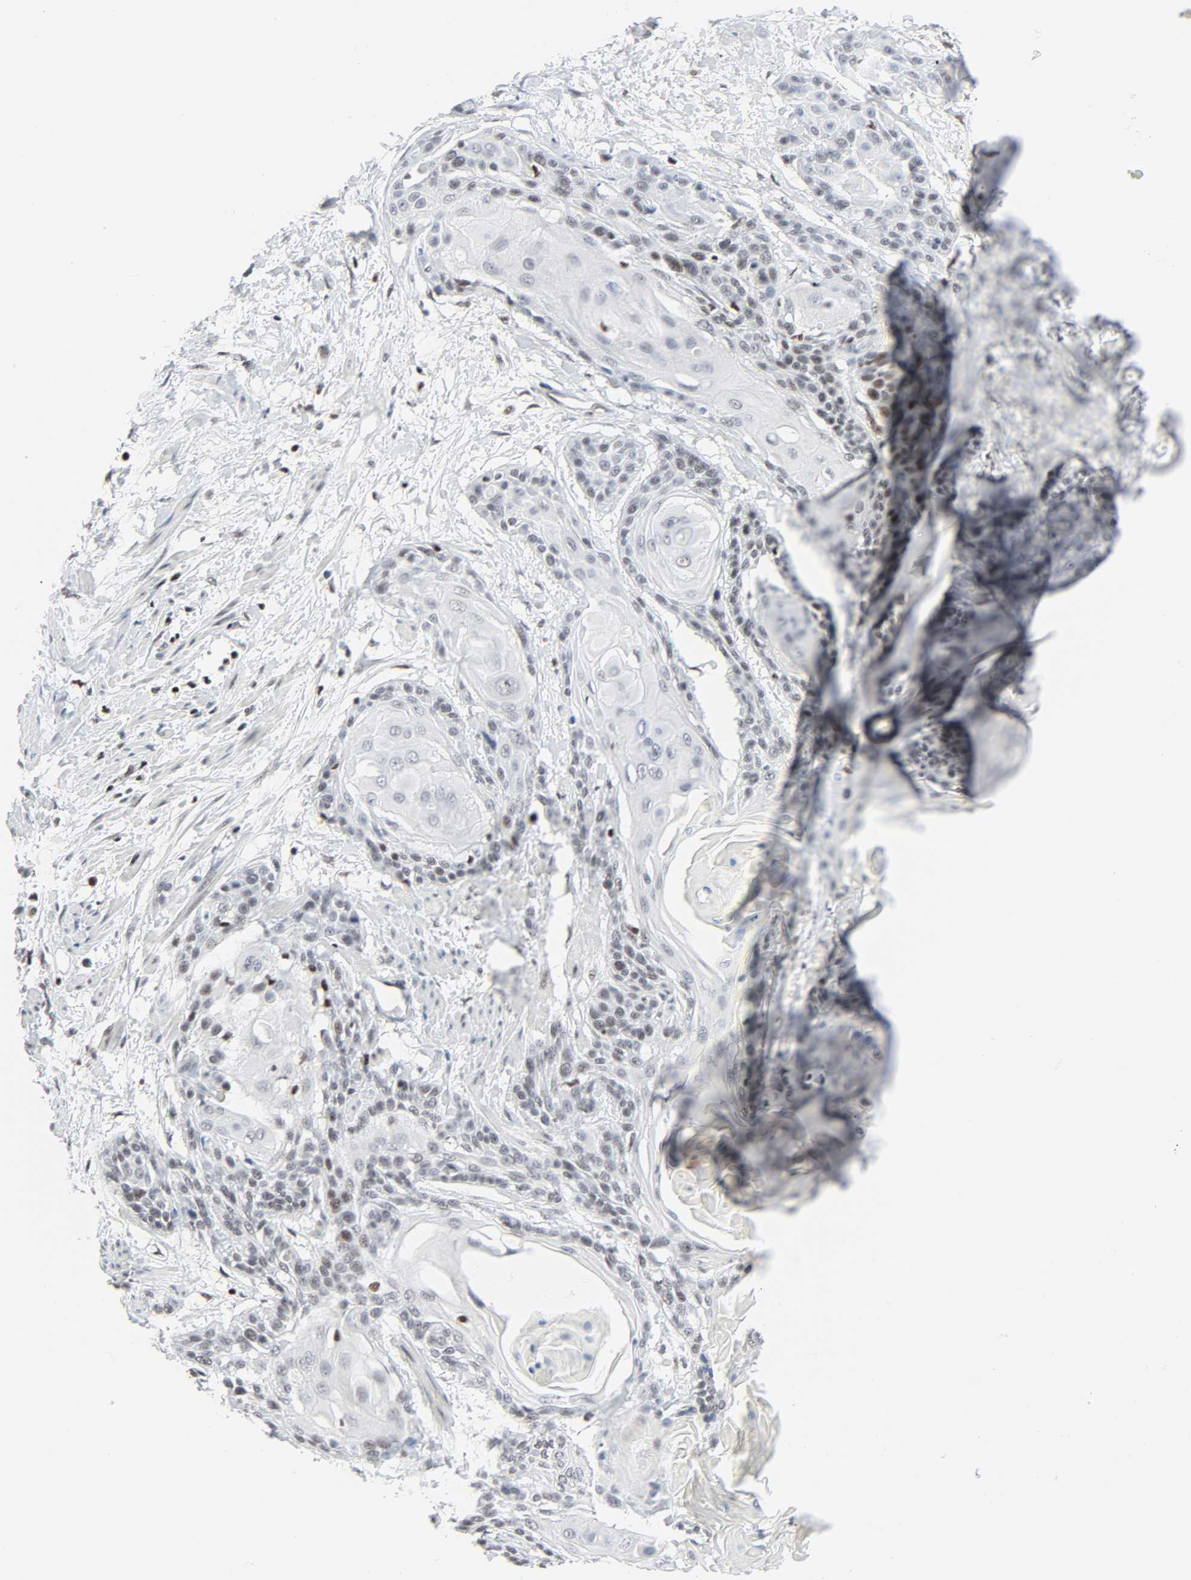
{"staining": {"intensity": "weak", "quantity": "<25%", "location": "nuclear"}, "tissue": "cervical cancer", "cell_type": "Tumor cells", "image_type": "cancer", "snomed": [{"axis": "morphology", "description": "Squamous cell carcinoma, NOS"}, {"axis": "topography", "description": "Cervix"}], "caption": "Protein analysis of squamous cell carcinoma (cervical) reveals no significant expression in tumor cells.", "gene": "GABPA", "patient": {"sex": "female", "age": 57}}